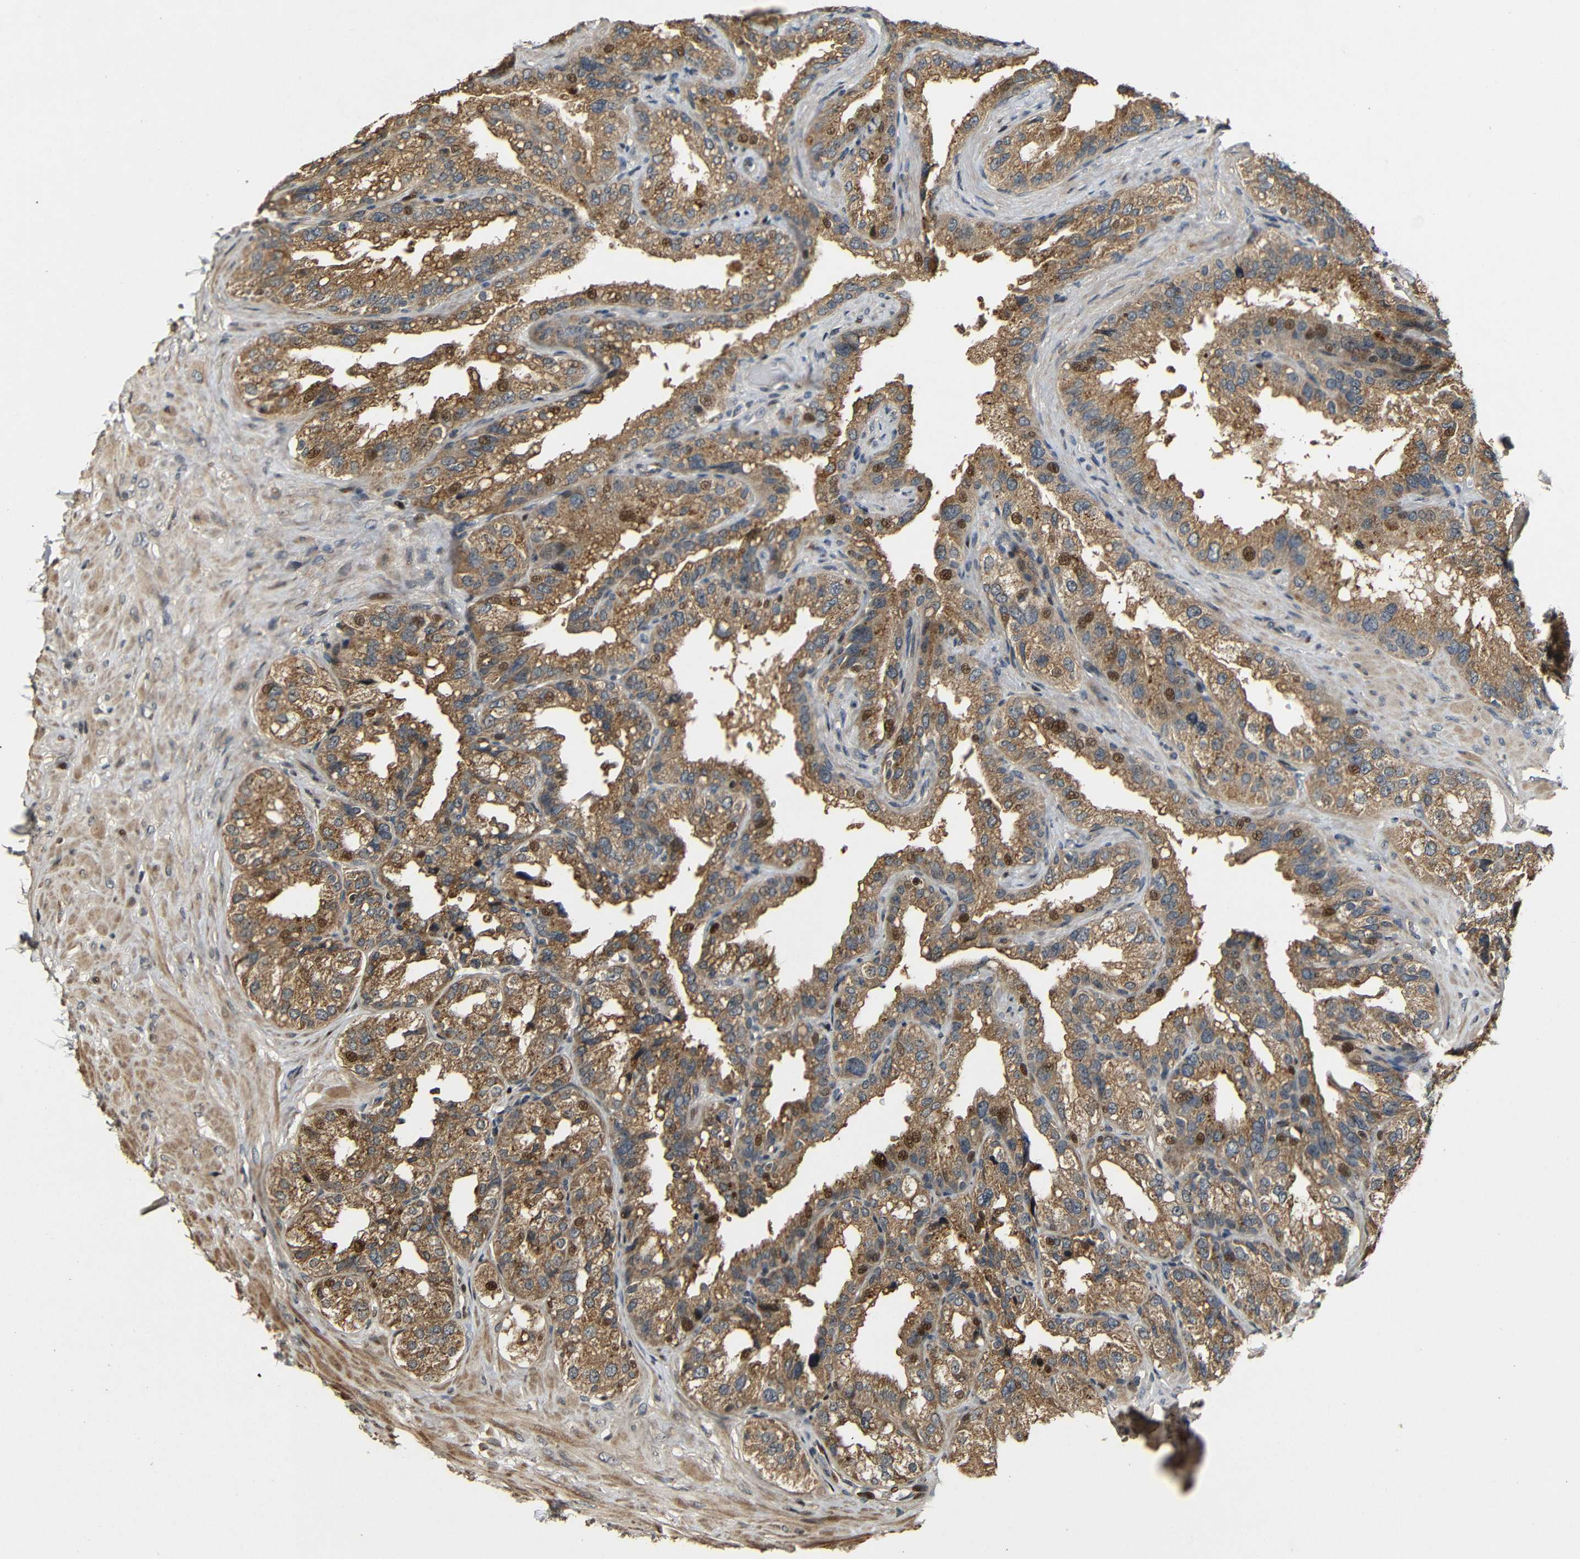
{"staining": {"intensity": "moderate", "quantity": ">75%", "location": "cytoplasmic/membranous,nuclear"}, "tissue": "seminal vesicle", "cell_type": "Glandular cells", "image_type": "normal", "snomed": [{"axis": "morphology", "description": "Normal tissue, NOS"}, {"axis": "topography", "description": "Seminal veicle"}], "caption": "A photomicrograph of human seminal vesicle stained for a protein demonstrates moderate cytoplasmic/membranous,nuclear brown staining in glandular cells.", "gene": "KAZALD1", "patient": {"sex": "male", "age": 68}}